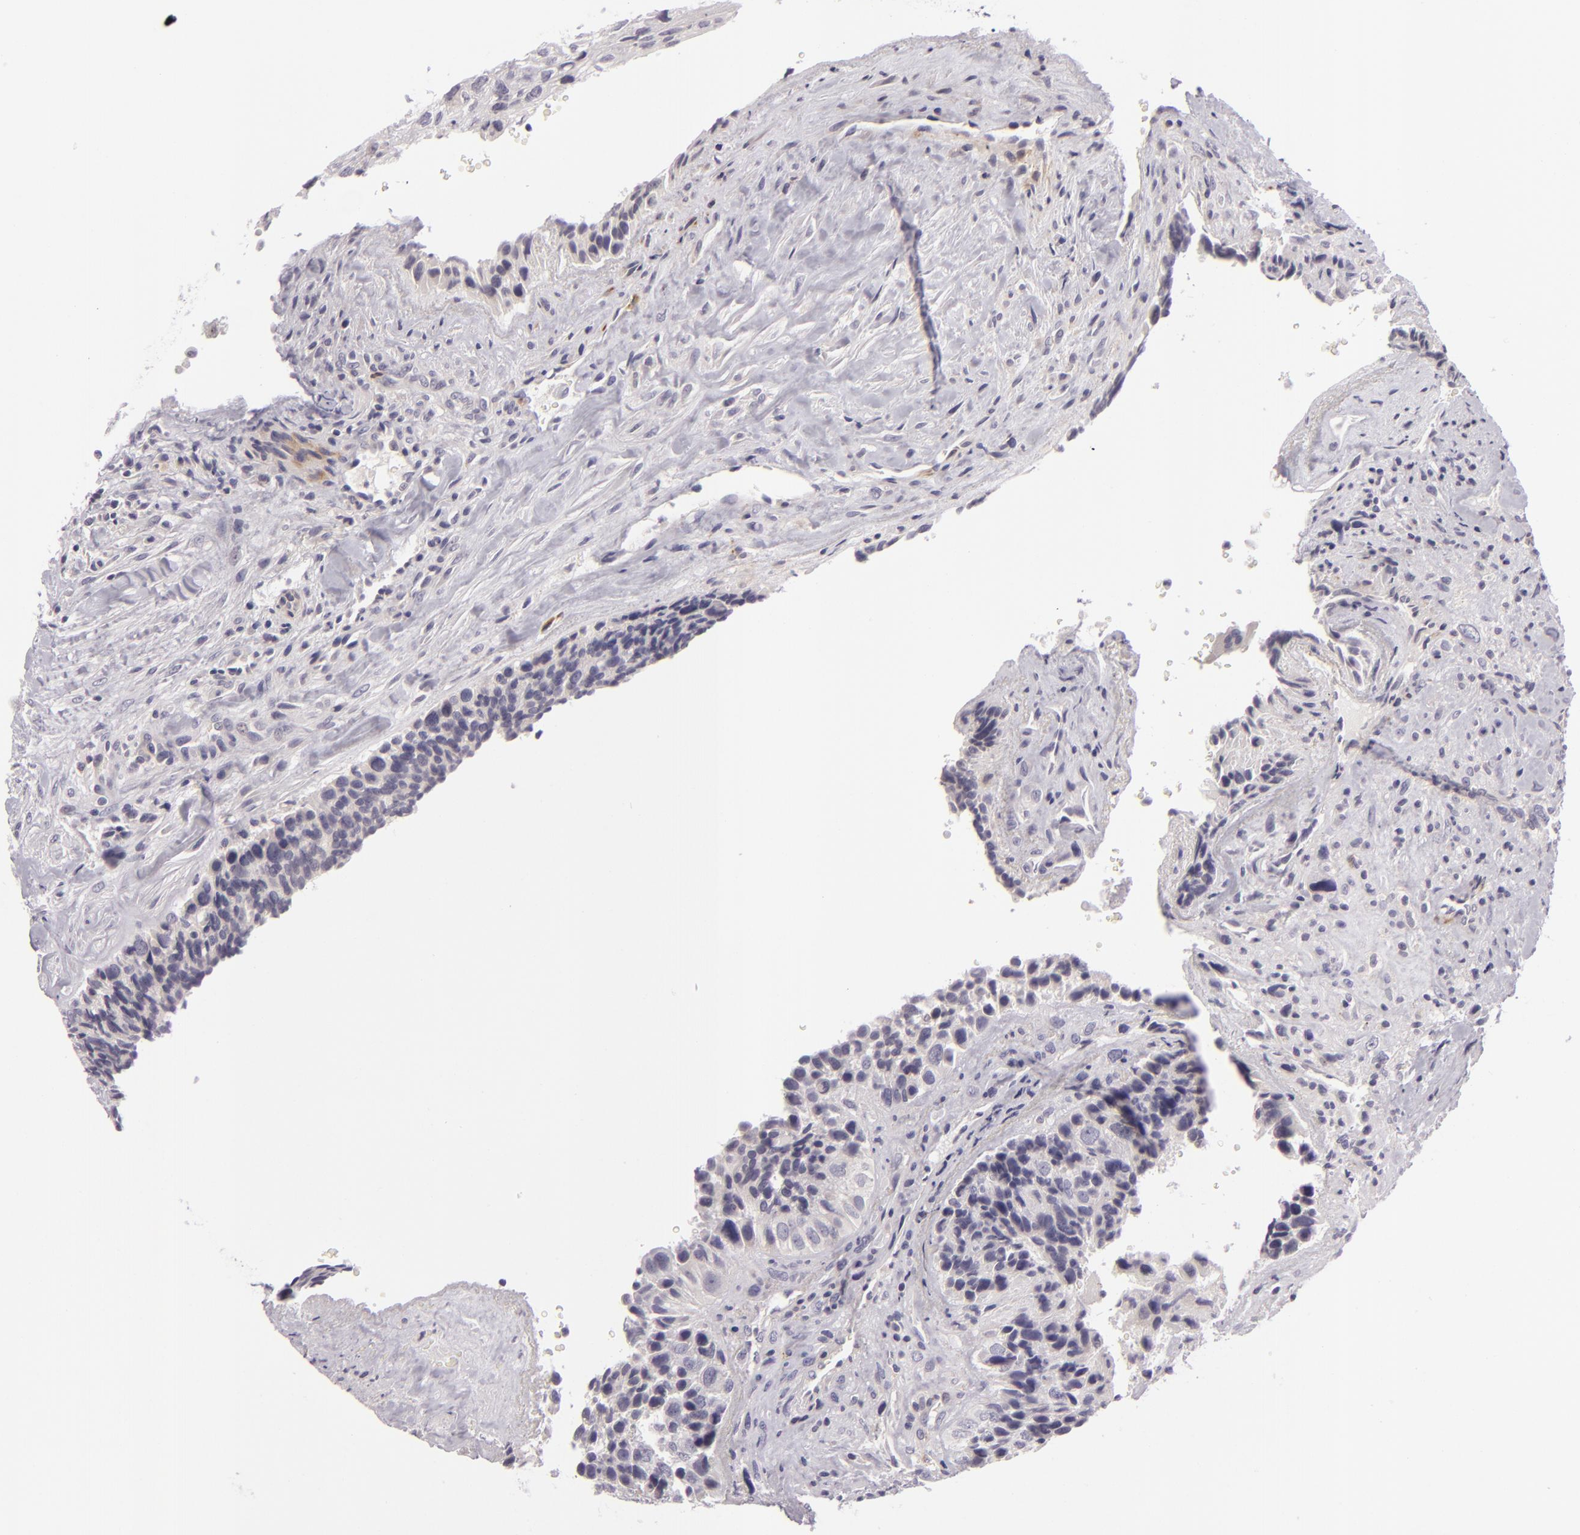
{"staining": {"intensity": "negative", "quantity": "none", "location": "none"}, "tissue": "breast cancer", "cell_type": "Tumor cells", "image_type": "cancer", "snomed": [{"axis": "morphology", "description": "Neoplasm, malignant, NOS"}, {"axis": "topography", "description": "Breast"}], "caption": "Immunohistochemistry image of human neoplasm (malignant) (breast) stained for a protein (brown), which exhibits no positivity in tumor cells. The staining was performed using DAB to visualize the protein expression in brown, while the nuclei were stained in blue with hematoxylin (Magnification: 20x).", "gene": "EGFL6", "patient": {"sex": "female", "age": 50}}